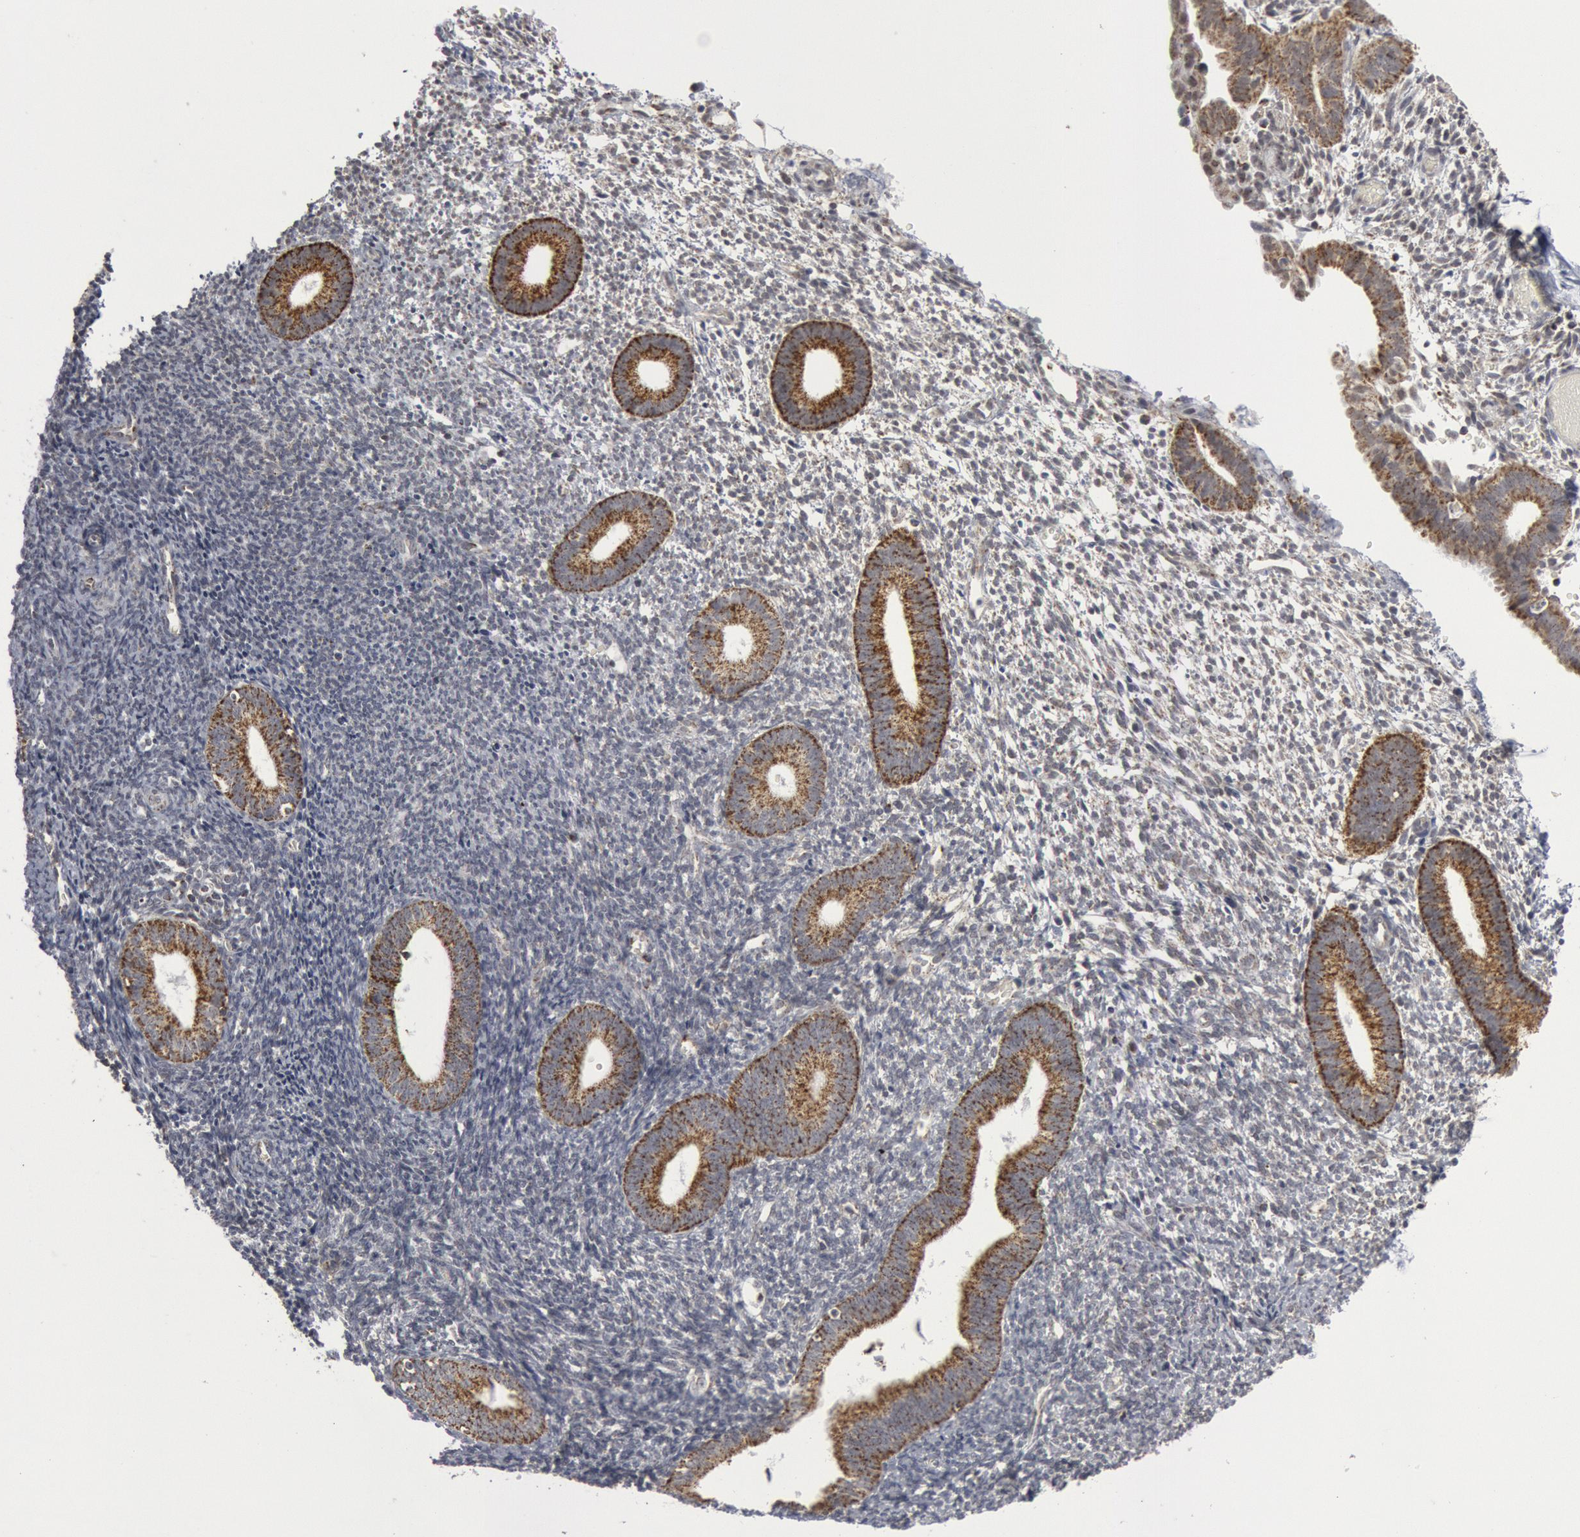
{"staining": {"intensity": "moderate", "quantity": "<25%", "location": "cytoplasmic/membranous"}, "tissue": "endometrium", "cell_type": "Cells in endometrial stroma", "image_type": "normal", "snomed": [{"axis": "morphology", "description": "Normal tissue, NOS"}, {"axis": "topography", "description": "Smooth muscle"}, {"axis": "topography", "description": "Endometrium"}], "caption": "DAB (3,3'-diaminobenzidine) immunohistochemical staining of benign human endometrium reveals moderate cytoplasmic/membranous protein staining in about <25% of cells in endometrial stroma.", "gene": "CASP9", "patient": {"sex": "female", "age": 57}}